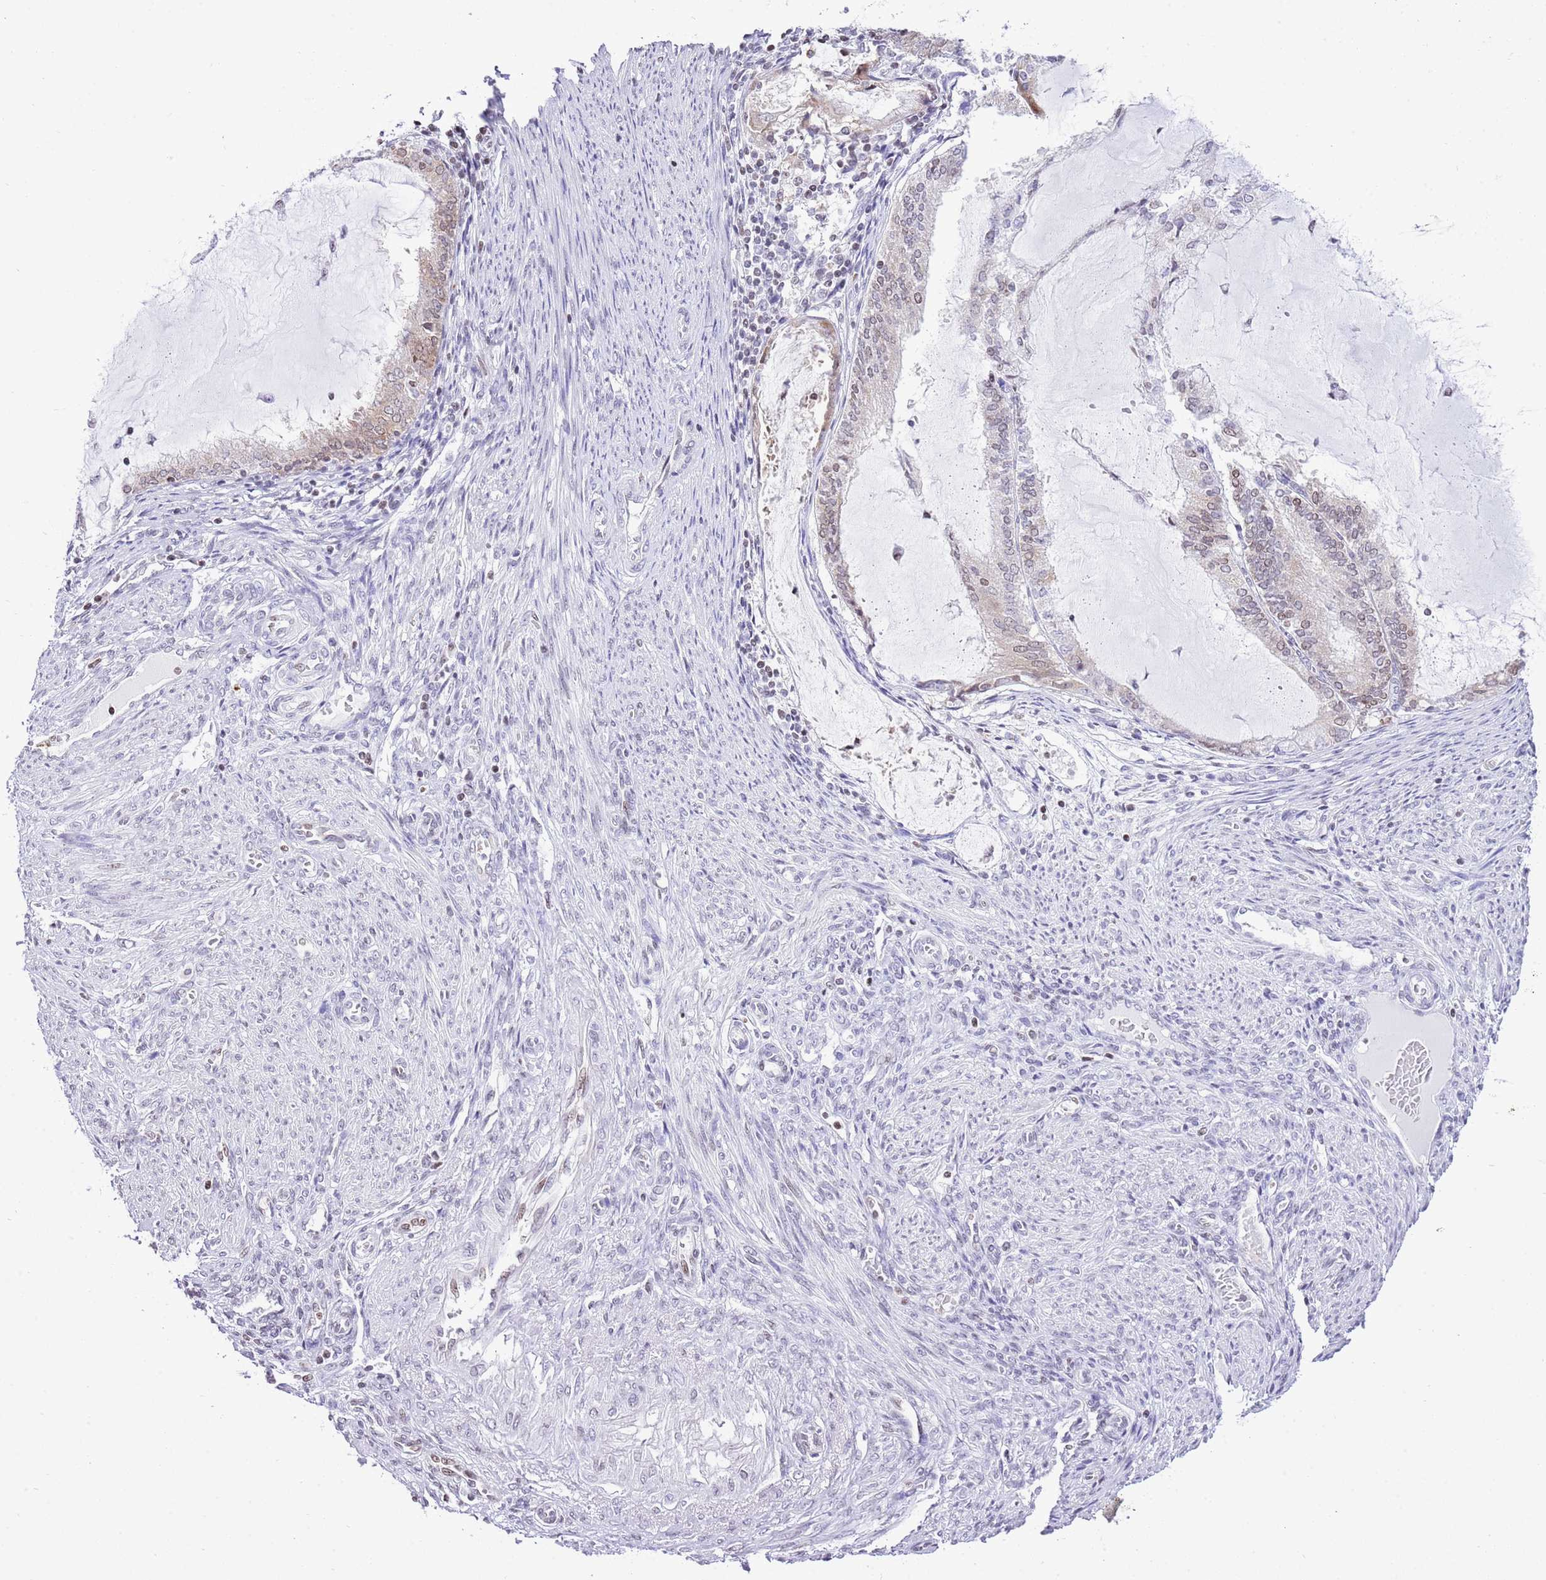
{"staining": {"intensity": "weak", "quantity": "<25%", "location": "cytoplasmic/membranous,nuclear"}, "tissue": "endometrial cancer", "cell_type": "Tumor cells", "image_type": "cancer", "snomed": [{"axis": "morphology", "description": "Adenocarcinoma, NOS"}, {"axis": "topography", "description": "Endometrium"}], "caption": "This is a photomicrograph of immunohistochemistry (IHC) staining of endometrial cancer, which shows no staining in tumor cells.", "gene": "PRR15", "patient": {"sex": "female", "age": 81}}